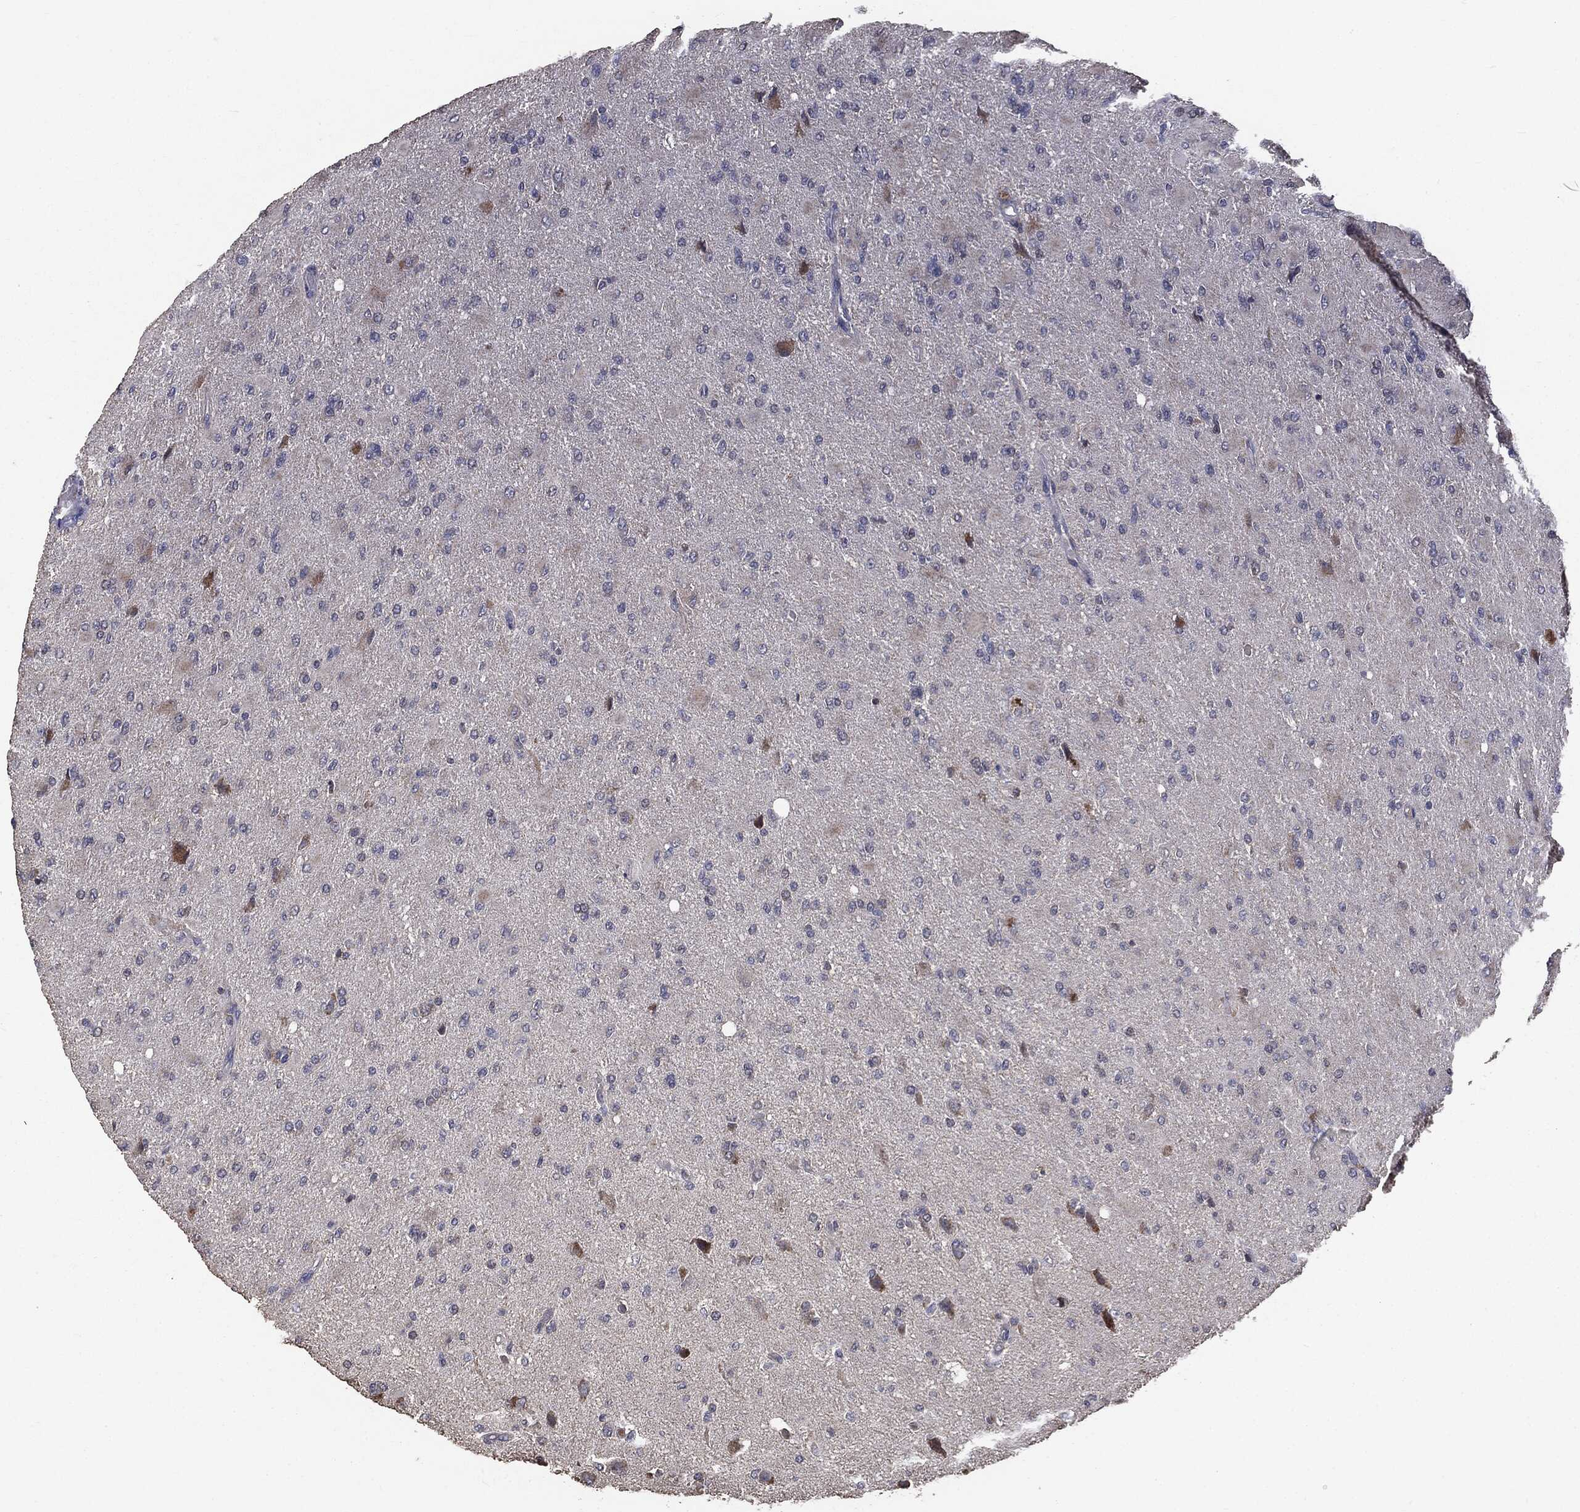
{"staining": {"intensity": "weak", "quantity": "25%-75%", "location": "cytoplasmic/membranous"}, "tissue": "glioma", "cell_type": "Tumor cells", "image_type": "cancer", "snomed": [{"axis": "morphology", "description": "Glioma, malignant, High grade"}, {"axis": "topography", "description": "Cerebral cortex"}], "caption": "Glioma was stained to show a protein in brown. There is low levels of weak cytoplasmic/membranous positivity in approximately 25%-75% of tumor cells.", "gene": "MTOR", "patient": {"sex": "female", "age": 36}}